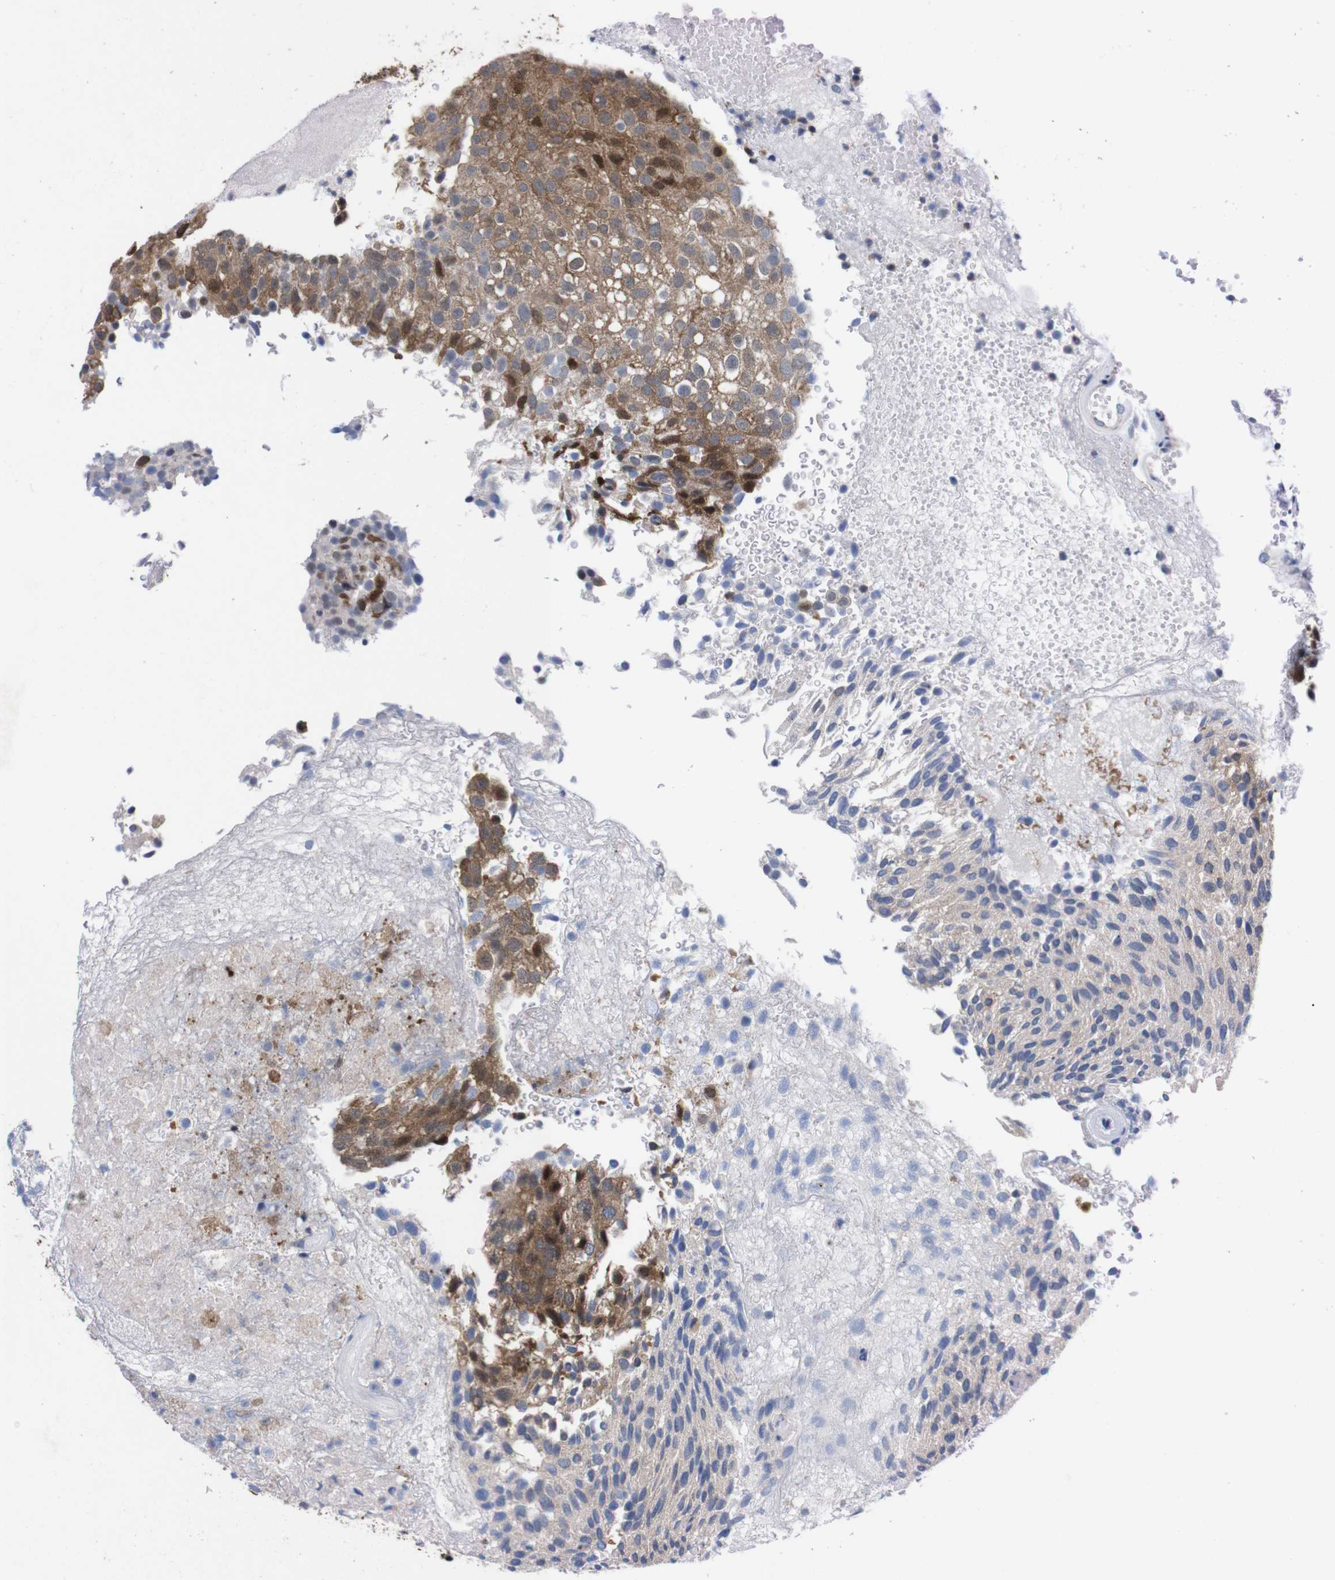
{"staining": {"intensity": "moderate", "quantity": ">75%", "location": "cytoplasmic/membranous"}, "tissue": "urothelial cancer", "cell_type": "Tumor cells", "image_type": "cancer", "snomed": [{"axis": "morphology", "description": "Urothelial carcinoma, Low grade"}, {"axis": "topography", "description": "Urinary bladder"}], "caption": "Low-grade urothelial carcinoma was stained to show a protein in brown. There is medium levels of moderate cytoplasmic/membranous expression in approximately >75% of tumor cells. The staining was performed using DAB (3,3'-diaminobenzidine), with brown indicating positive protein expression. Nuclei are stained blue with hematoxylin.", "gene": "UBQLN2", "patient": {"sex": "male", "age": 78}}